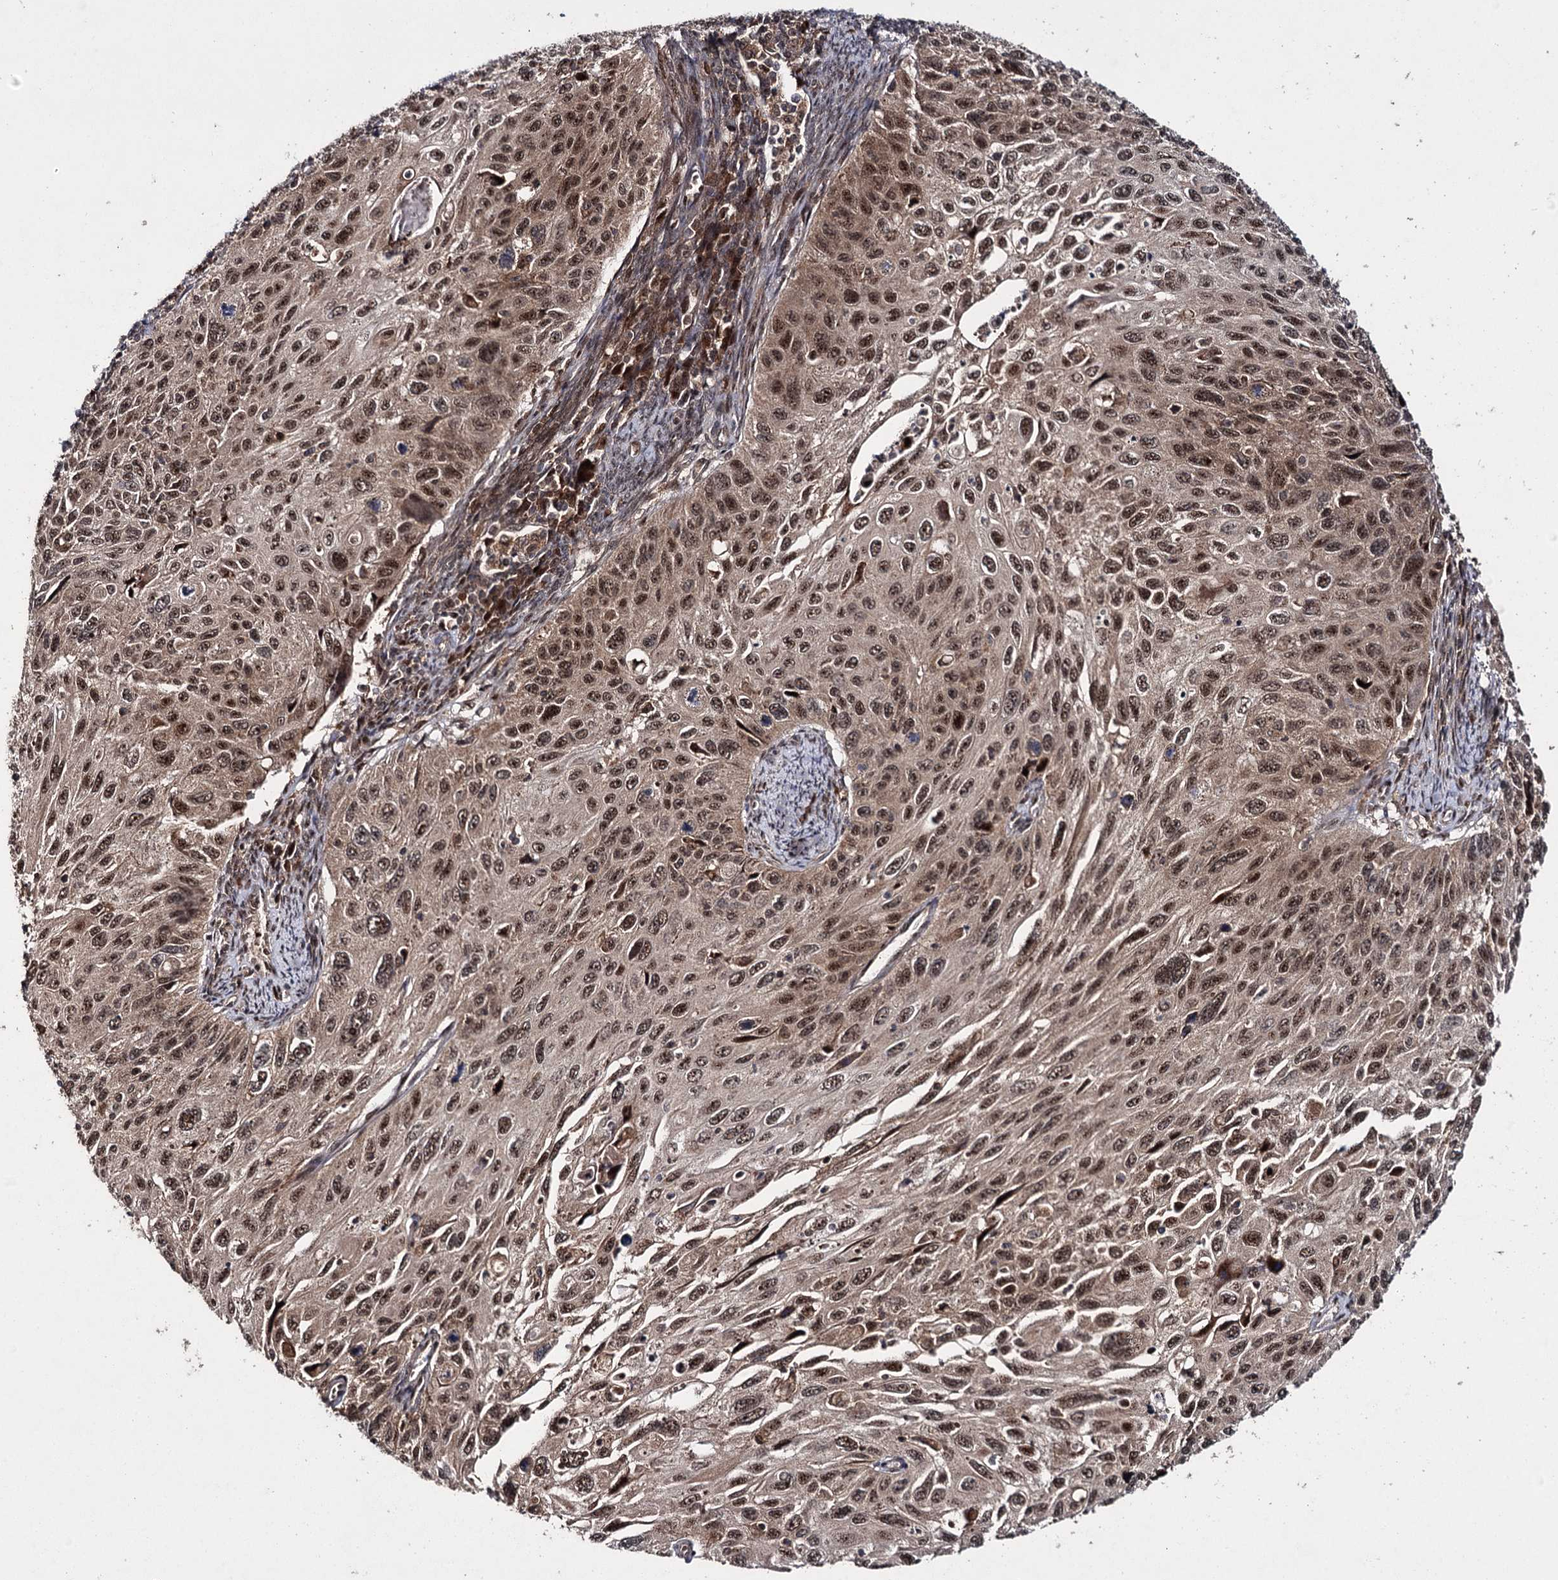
{"staining": {"intensity": "strong", "quantity": ">75%", "location": "nuclear"}, "tissue": "cervical cancer", "cell_type": "Tumor cells", "image_type": "cancer", "snomed": [{"axis": "morphology", "description": "Squamous cell carcinoma, NOS"}, {"axis": "topography", "description": "Cervix"}], "caption": "Immunohistochemistry photomicrograph of human cervical cancer (squamous cell carcinoma) stained for a protein (brown), which demonstrates high levels of strong nuclear expression in approximately >75% of tumor cells.", "gene": "MKNK2", "patient": {"sex": "female", "age": 70}}